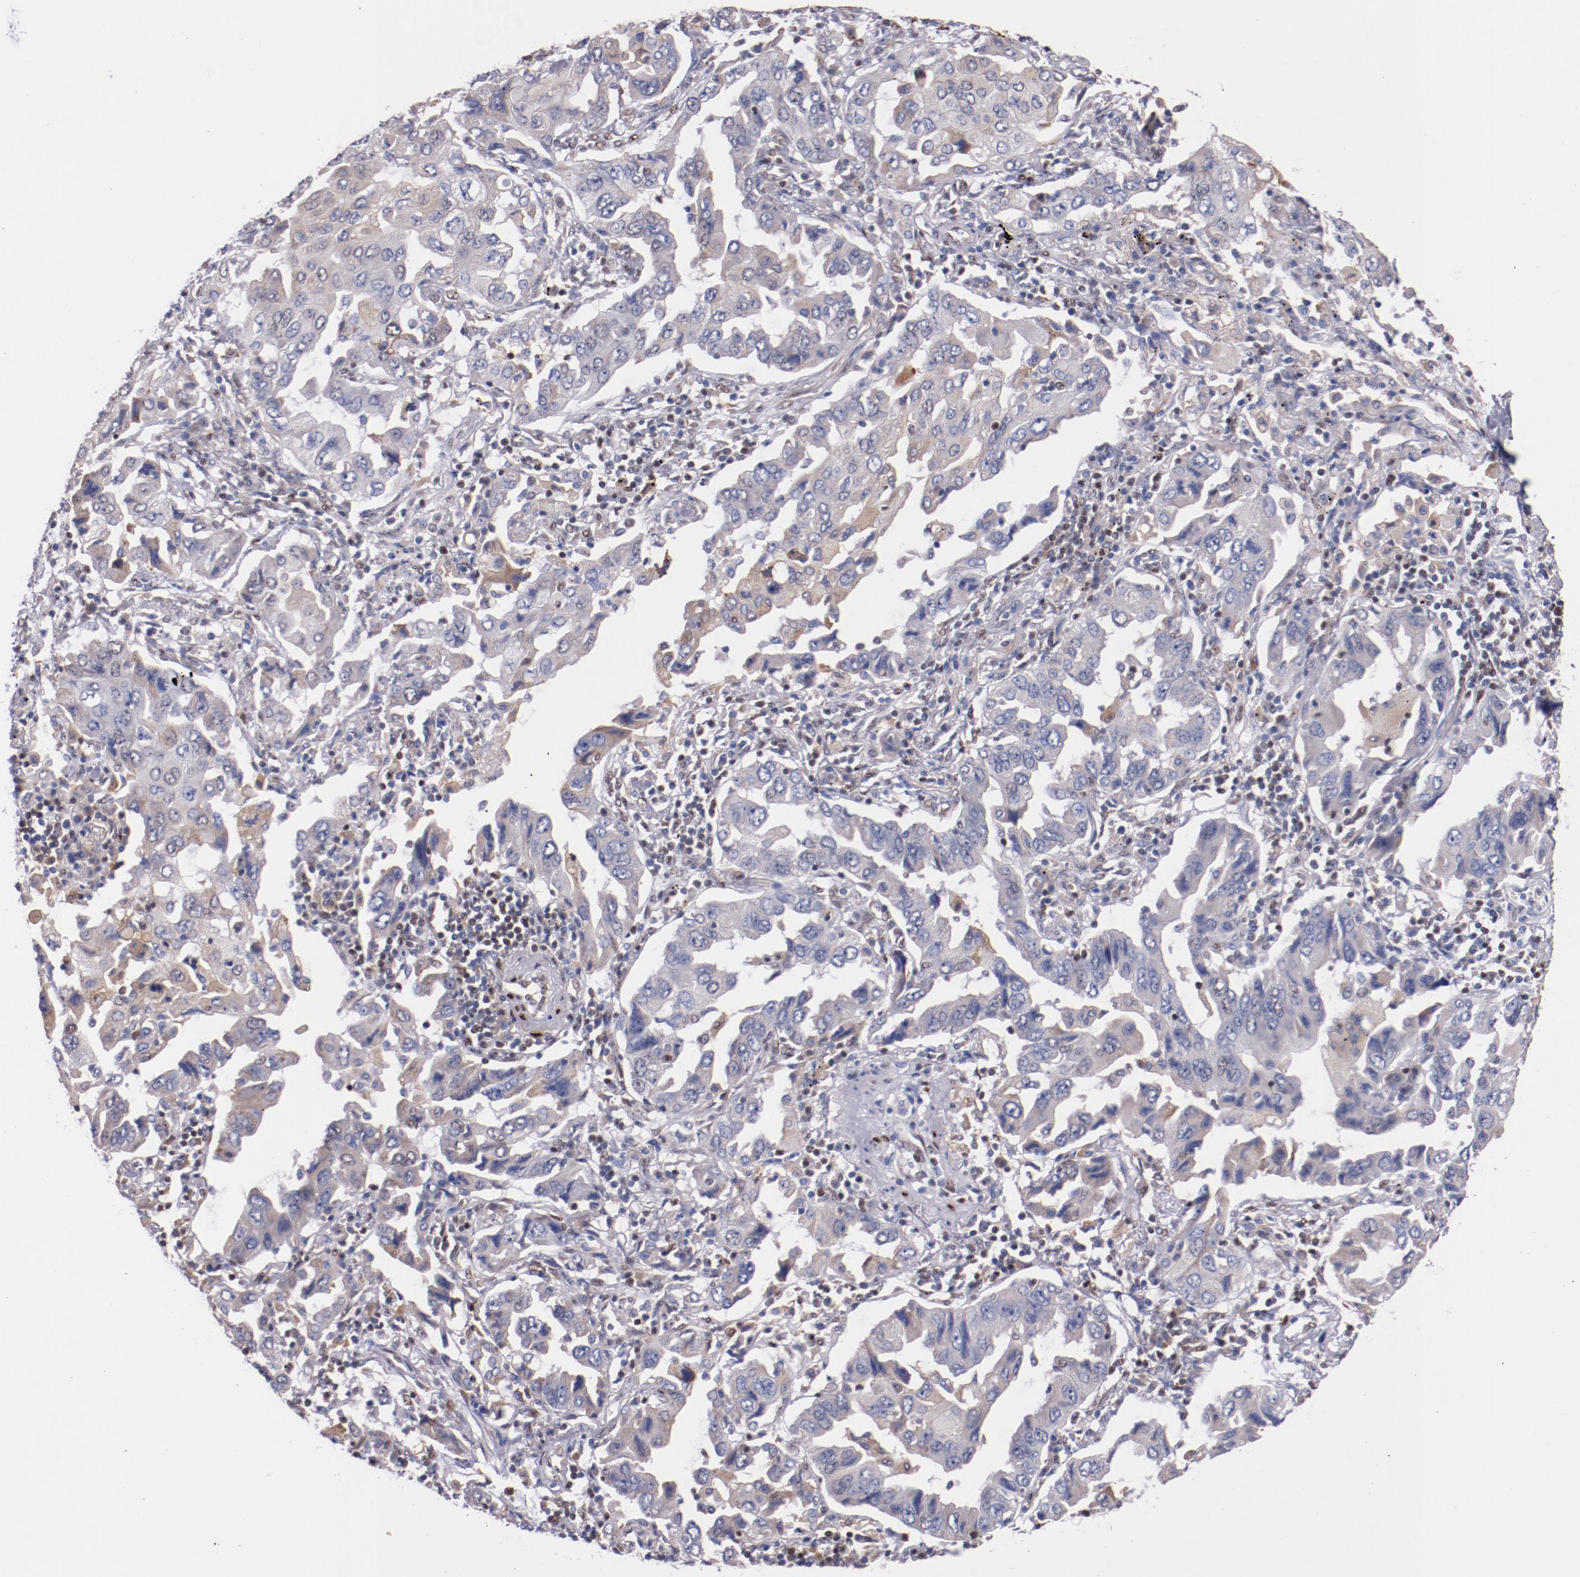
{"staining": {"intensity": "negative", "quantity": "none", "location": "none"}, "tissue": "lung cancer", "cell_type": "Tumor cells", "image_type": "cancer", "snomed": [{"axis": "morphology", "description": "Adenocarcinoma, NOS"}, {"axis": "topography", "description": "Lung"}], "caption": "This photomicrograph is of lung adenocarcinoma stained with immunohistochemistry (IHC) to label a protein in brown with the nuclei are counter-stained blue. There is no staining in tumor cells.", "gene": "SRF", "patient": {"sex": "female", "age": 65}}